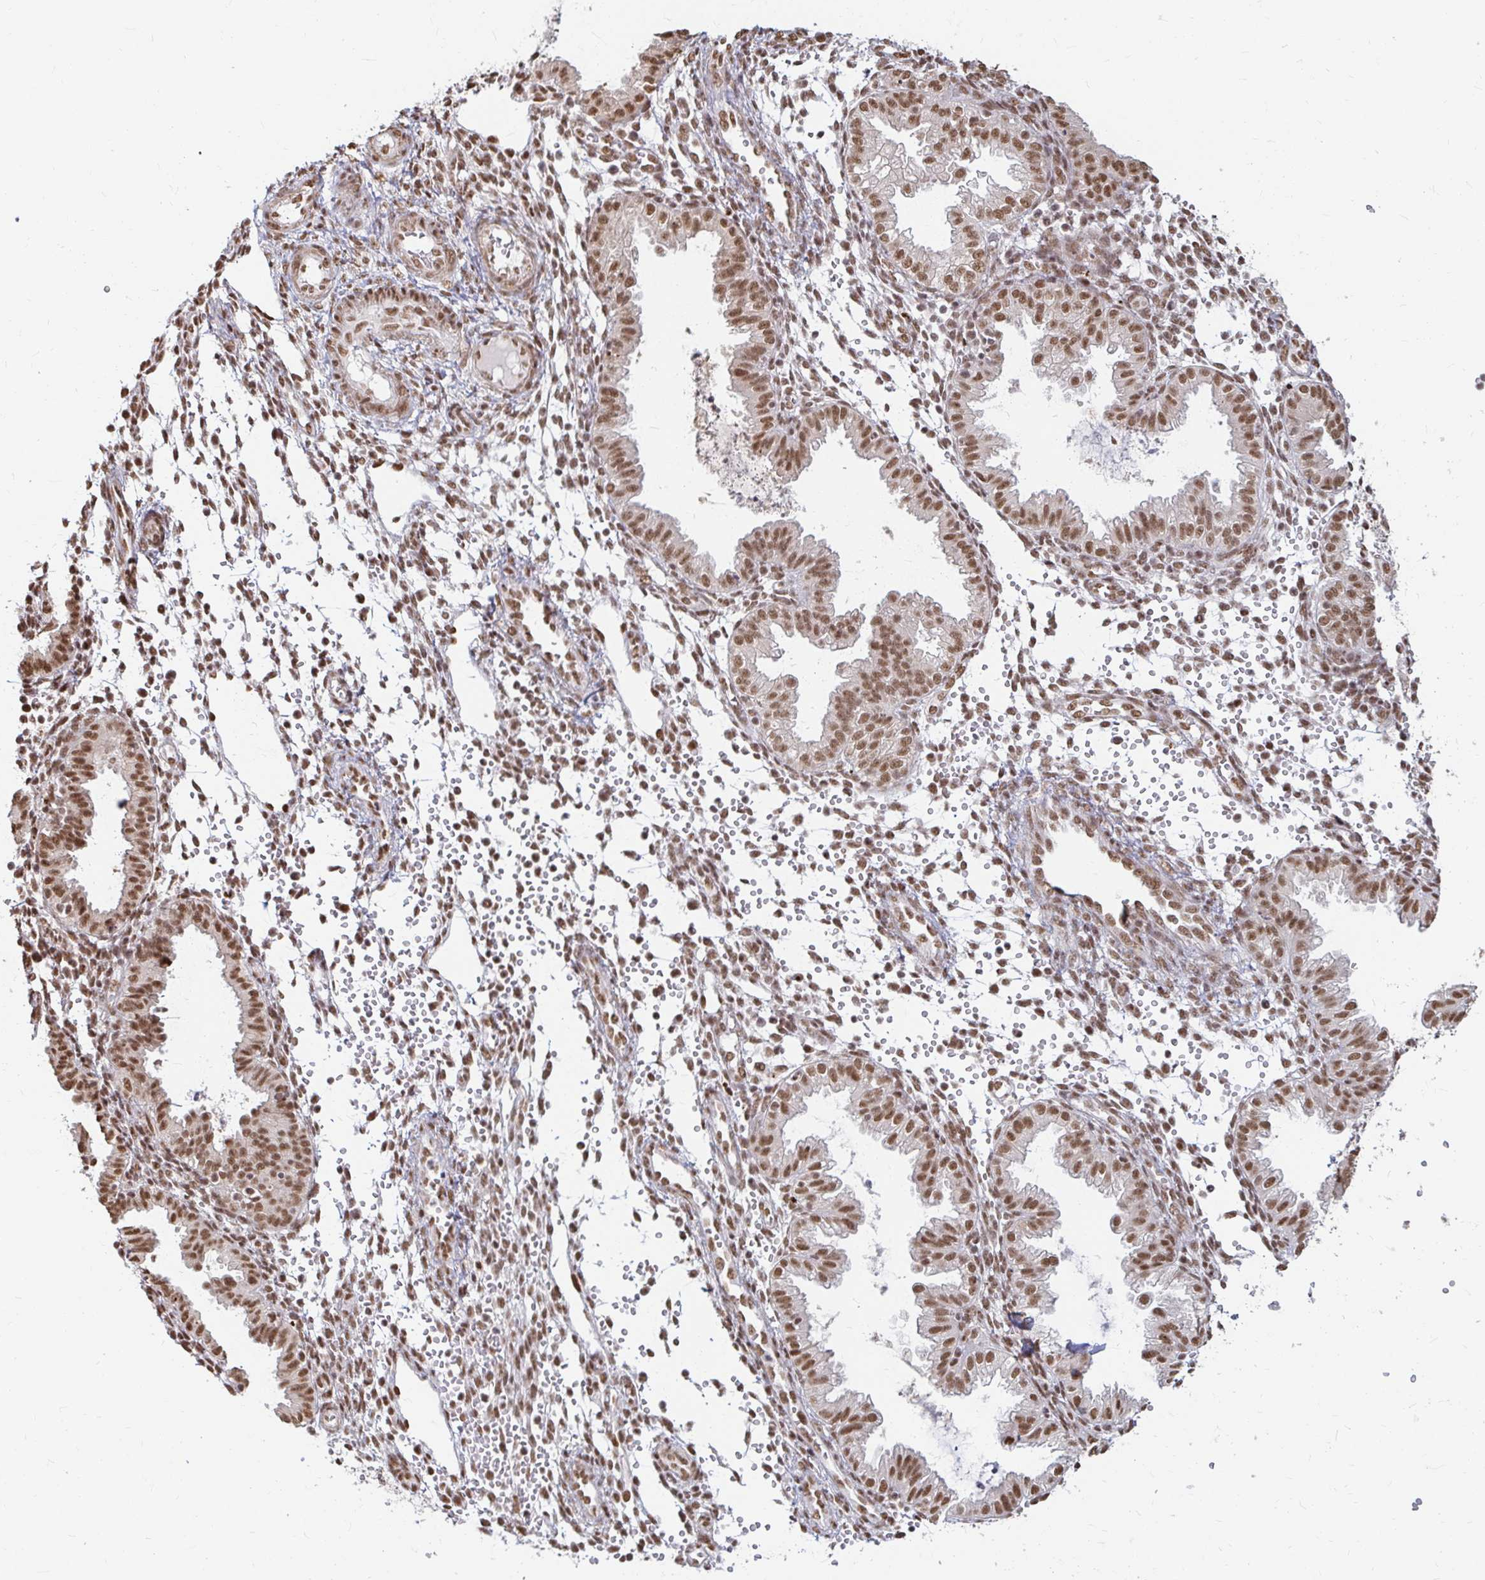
{"staining": {"intensity": "moderate", "quantity": "25%-75%", "location": "nuclear"}, "tissue": "endometrium", "cell_type": "Cells in endometrial stroma", "image_type": "normal", "snomed": [{"axis": "morphology", "description": "Normal tissue, NOS"}, {"axis": "topography", "description": "Endometrium"}], "caption": "About 25%-75% of cells in endometrial stroma in benign human endometrium display moderate nuclear protein expression as visualized by brown immunohistochemical staining.", "gene": "HNRNPU", "patient": {"sex": "female", "age": 33}}